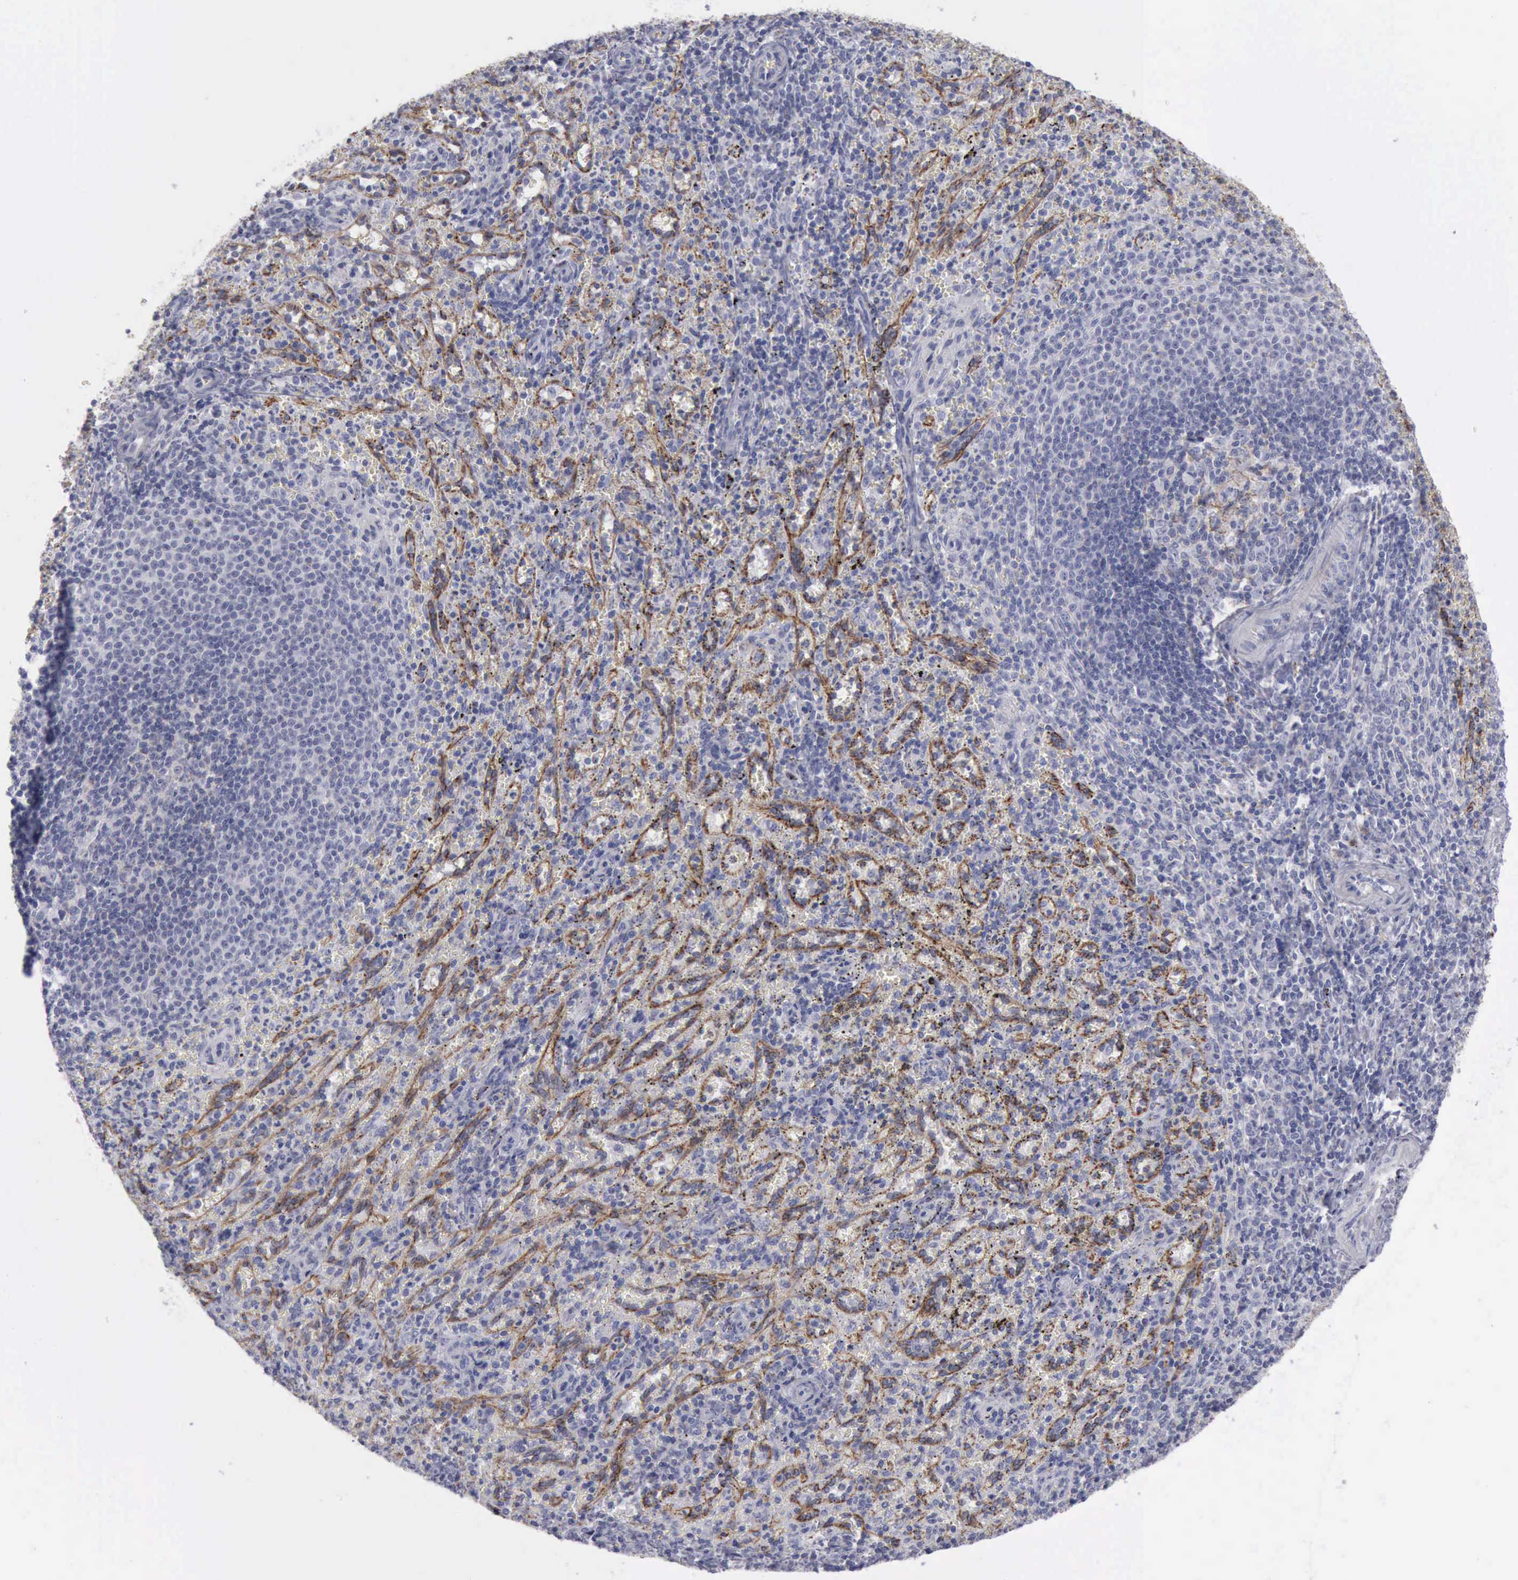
{"staining": {"intensity": "negative", "quantity": "none", "location": "none"}, "tissue": "spleen", "cell_type": "Cells in red pulp", "image_type": "normal", "snomed": [{"axis": "morphology", "description": "Normal tissue, NOS"}, {"axis": "topography", "description": "Spleen"}], "caption": "Immunohistochemical staining of normal human spleen exhibits no significant staining in cells in red pulp. (DAB (3,3'-diaminobenzidine) immunohistochemistry, high magnification).", "gene": "CDH2", "patient": {"sex": "female", "age": 10}}